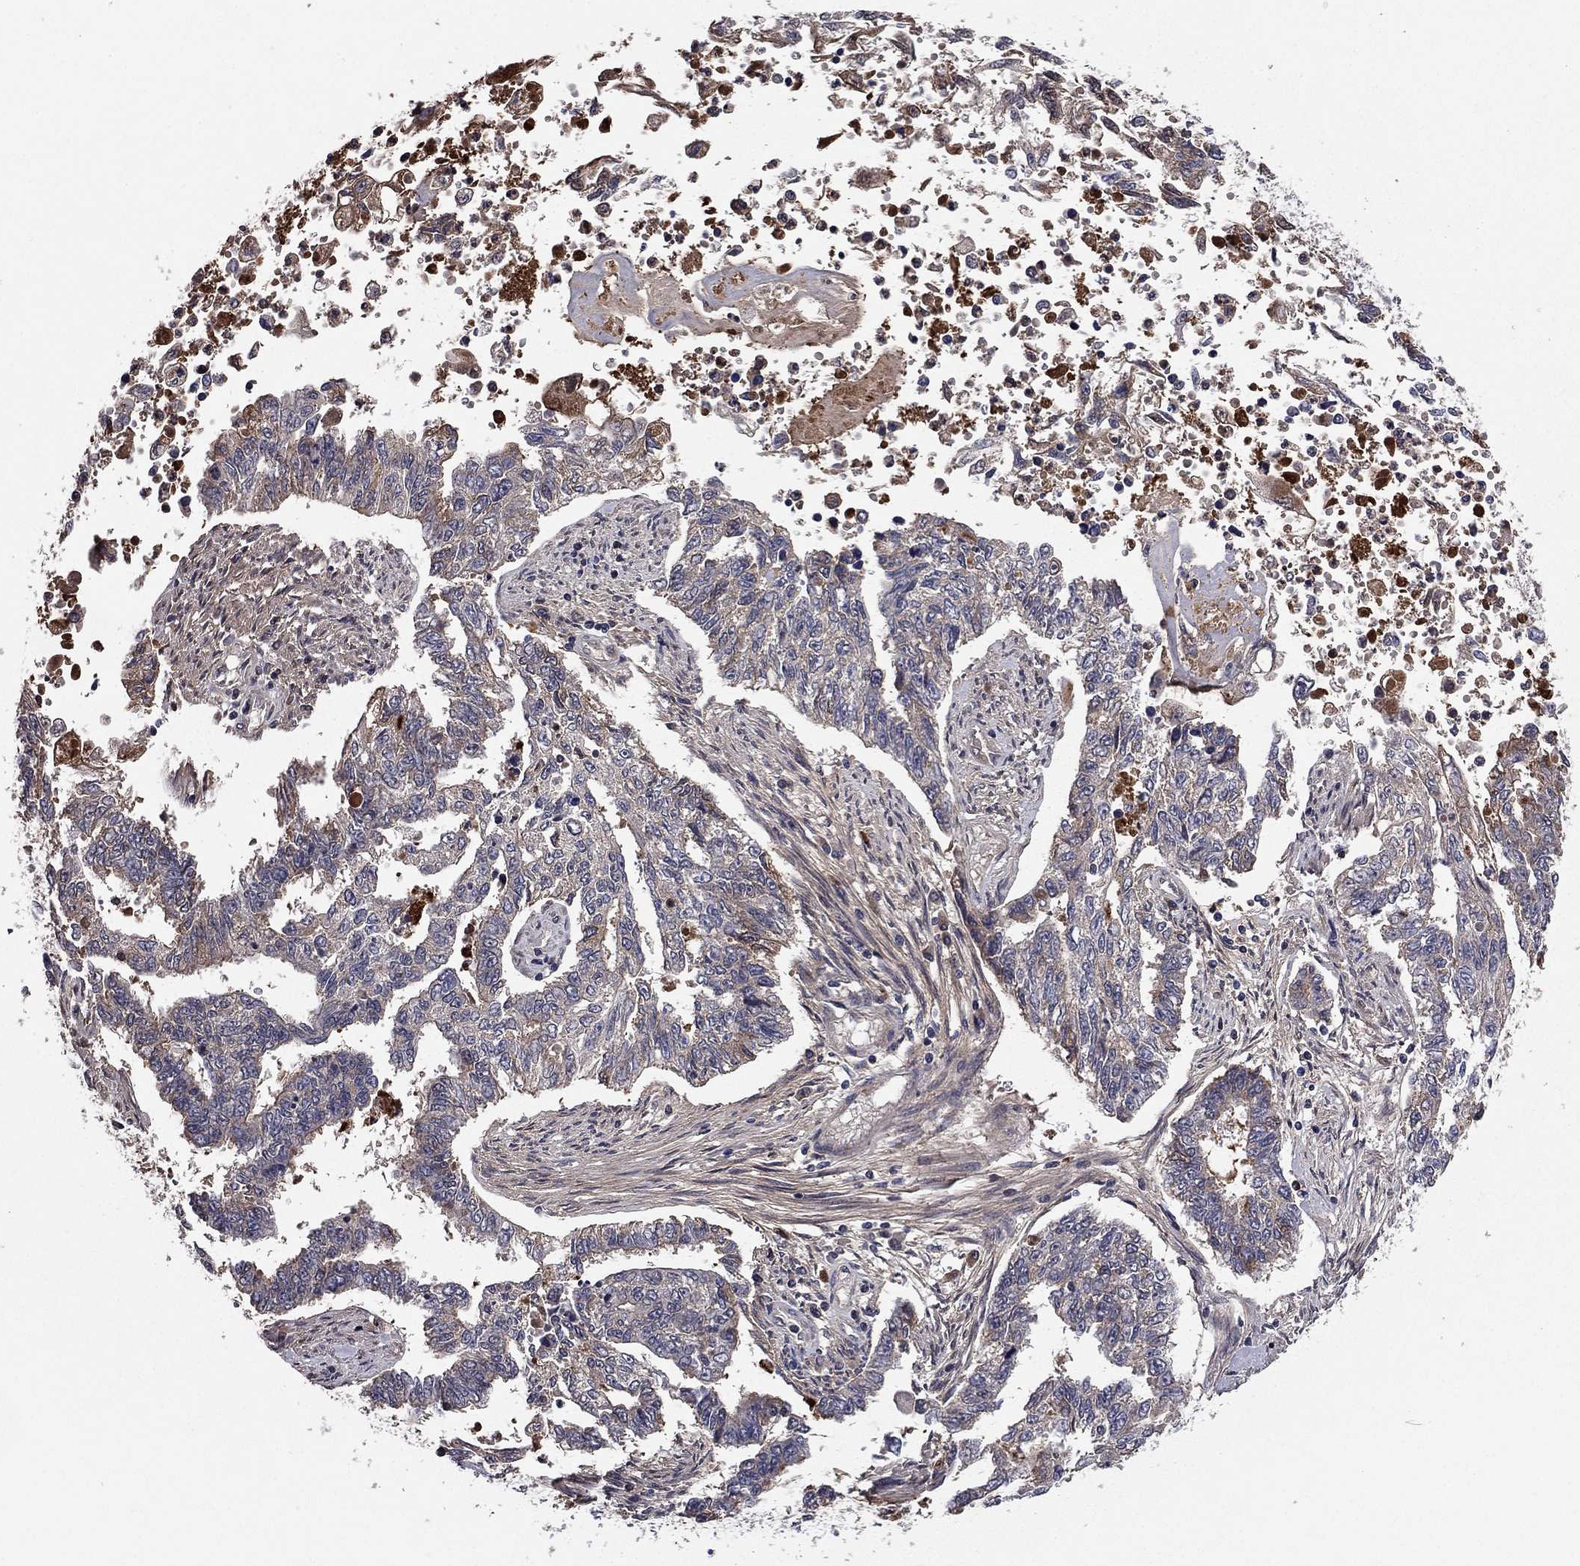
{"staining": {"intensity": "negative", "quantity": "none", "location": "none"}, "tissue": "endometrial cancer", "cell_type": "Tumor cells", "image_type": "cancer", "snomed": [{"axis": "morphology", "description": "Adenocarcinoma, NOS"}, {"axis": "topography", "description": "Uterus"}], "caption": "A high-resolution histopathology image shows immunohistochemistry staining of endometrial cancer (adenocarcinoma), which demonstrates no significant positivity in tumor cells. (IHC, brightfield microscopy, high magnification).", "gene": "PROS1", "patient": {"sex": "female", "age": 59}}